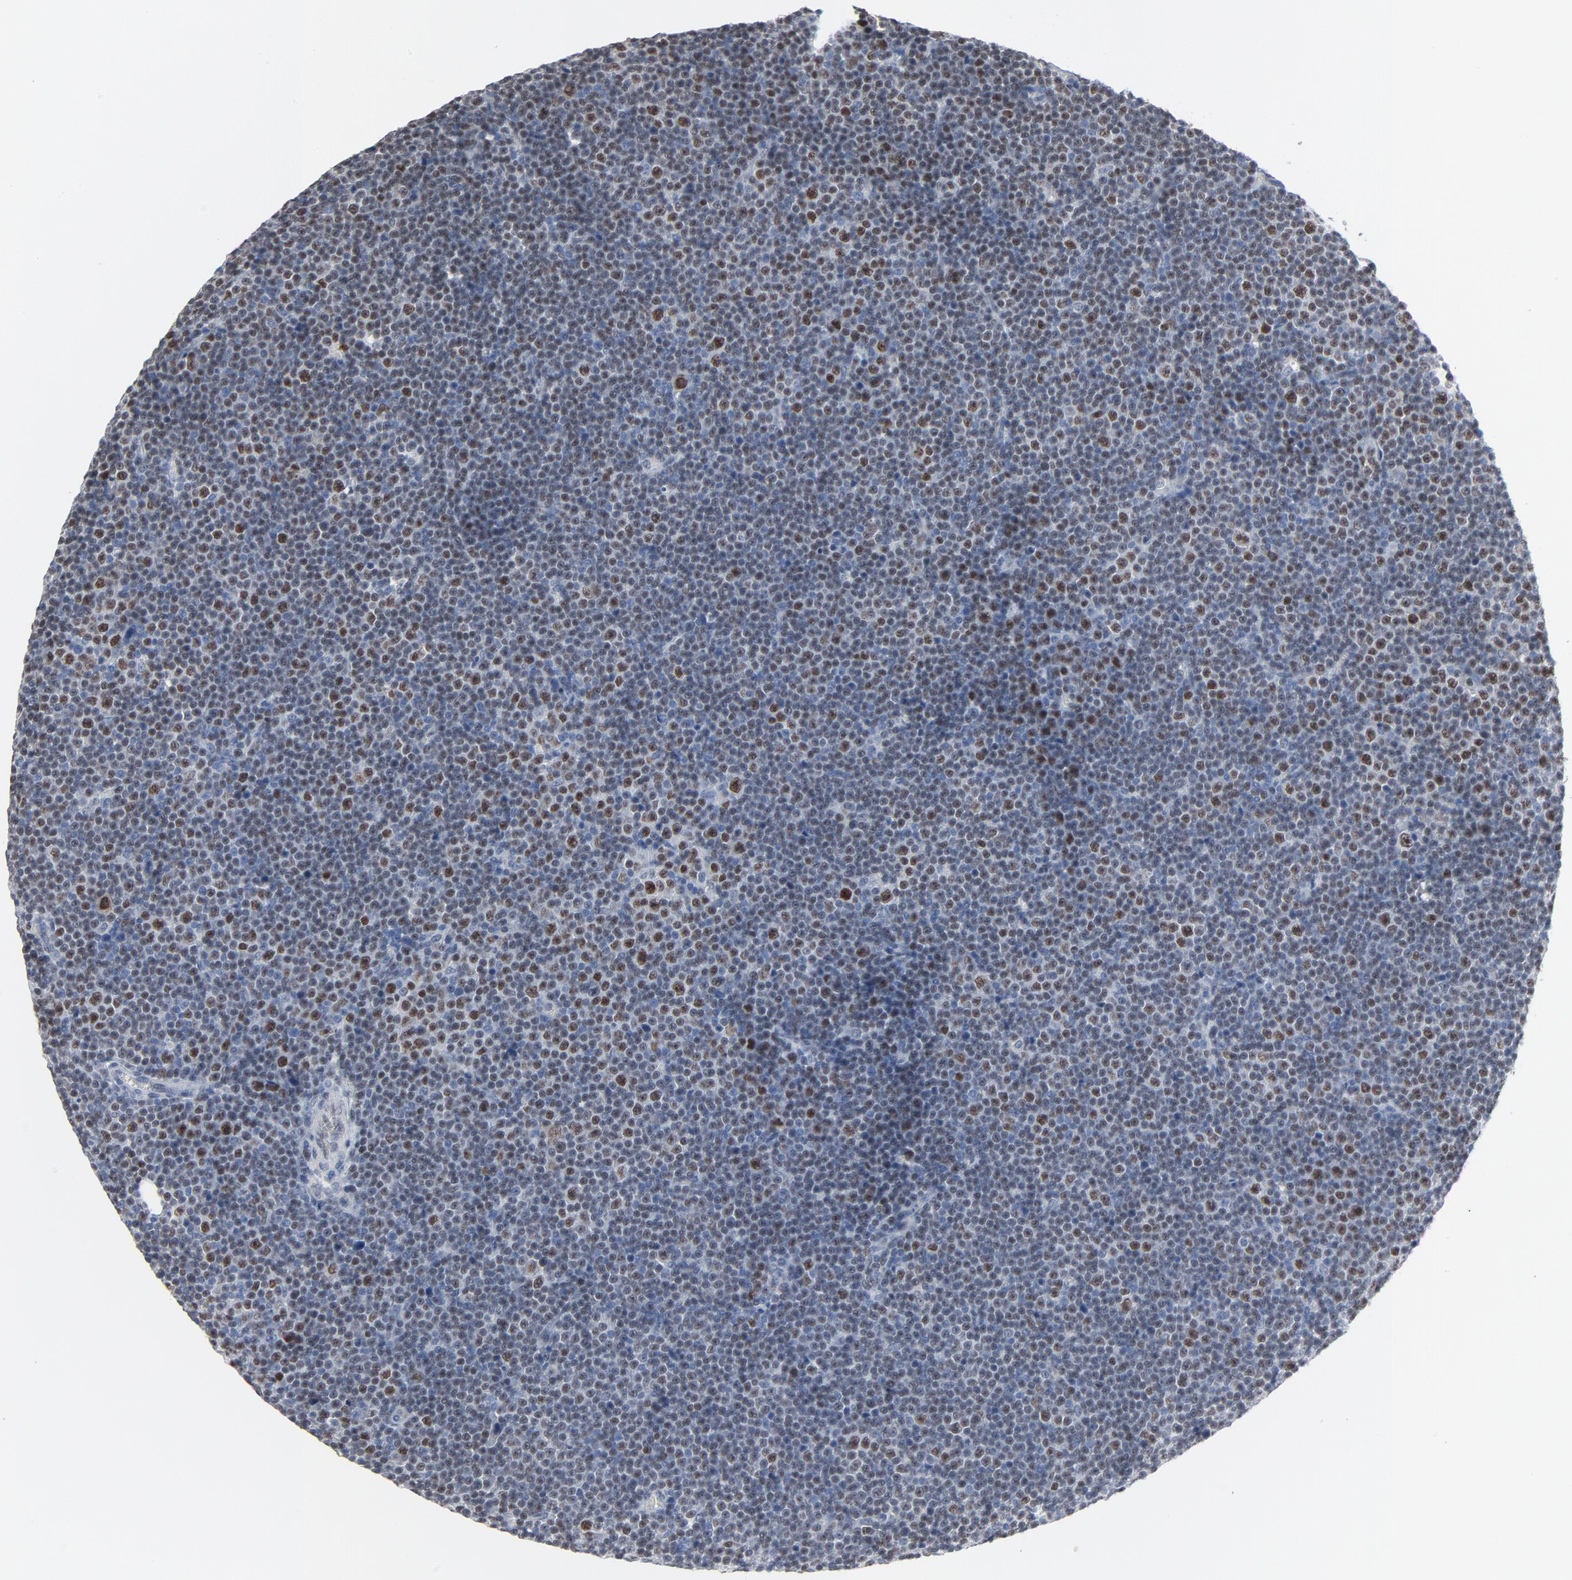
{"staining": {"intensity": "weak", "quantity": "<25%", "location": "nuclear"}, "tissue": "lymphoma", "cell_type": "Tumor cells", "image_type": "cancer", "snomed": [{"axis": "morphology", "description": "Malignant lymphoma, non-Hodgkin's type, Low grade"}, {"axis": "topography", "description": "Lymph node"}], "caption": "Immunohistochemistry (IHC) image of neoplastic tissue: low-grade malignant lymphoma, non-Hodgkin's type stained with DAB demonstrates no significant protein expression in tumor cells. (Stains: DAB immunohistochemistry with hematoxylin counter stain, Microscopy: brightfield microscopy at high magnification).", "gene": "FOXP1", "patient": {"sex": "female", "age": 67}}